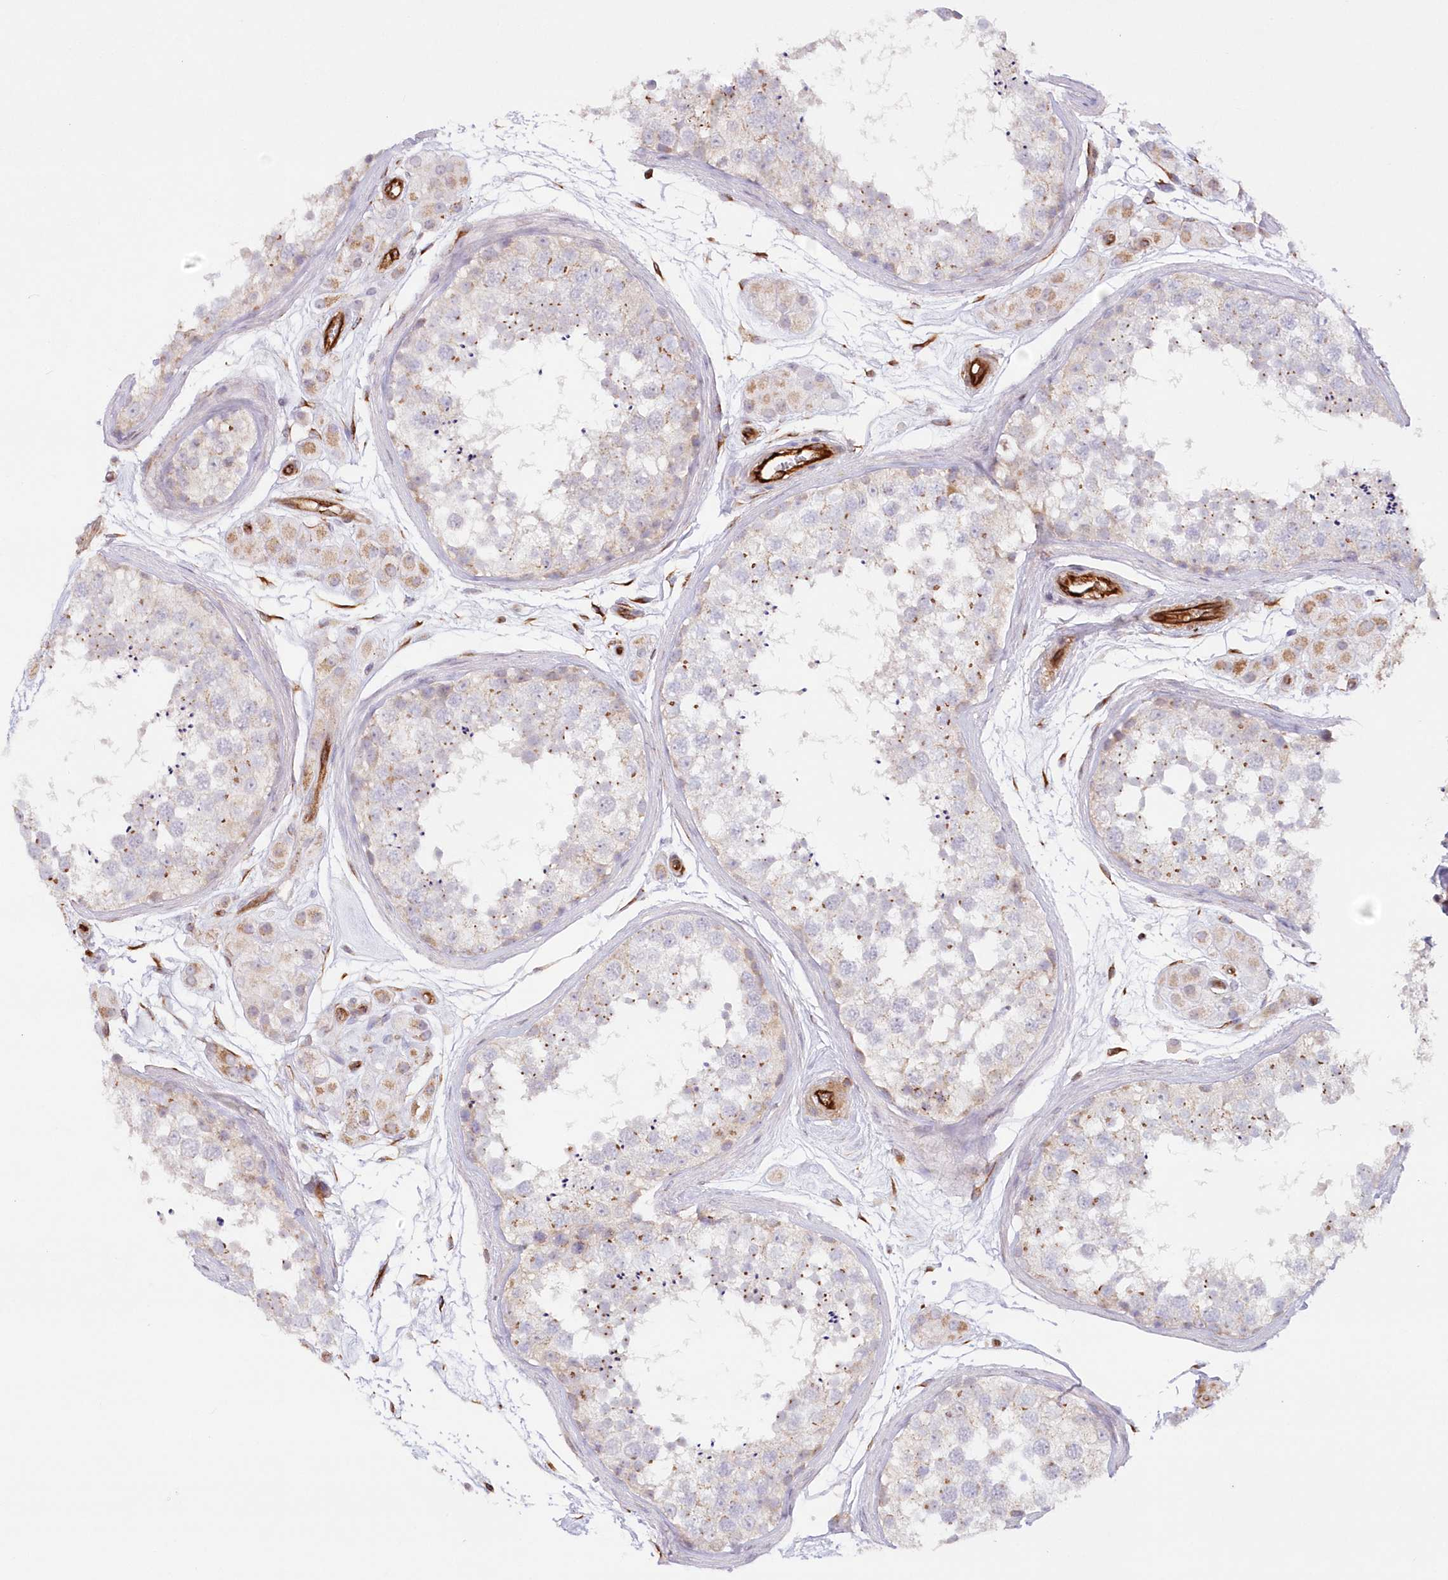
{"staining": {"intensity": "weak", "quantity": "<25%", "location": "cytoplasmic/membranous"}, "tissue": "testis", "cell_type": "Cells in seminiferous ducts", "image_type": "normal", "snomed": [{"axis": "morphology", "description": "Normal tissue, NOS"}, {"axis": "topography", "description": "Testis"}], "caption": "Immunohistochemistry histopathology image of unremarkable testis: testis stained with DAB (3,3'-diaminobenzidine) reveals no significant protein positivity in cells in seminiferous ducts.", "gene": "AFAP1L2", "patient": {"sex": "male", "age": 56}}